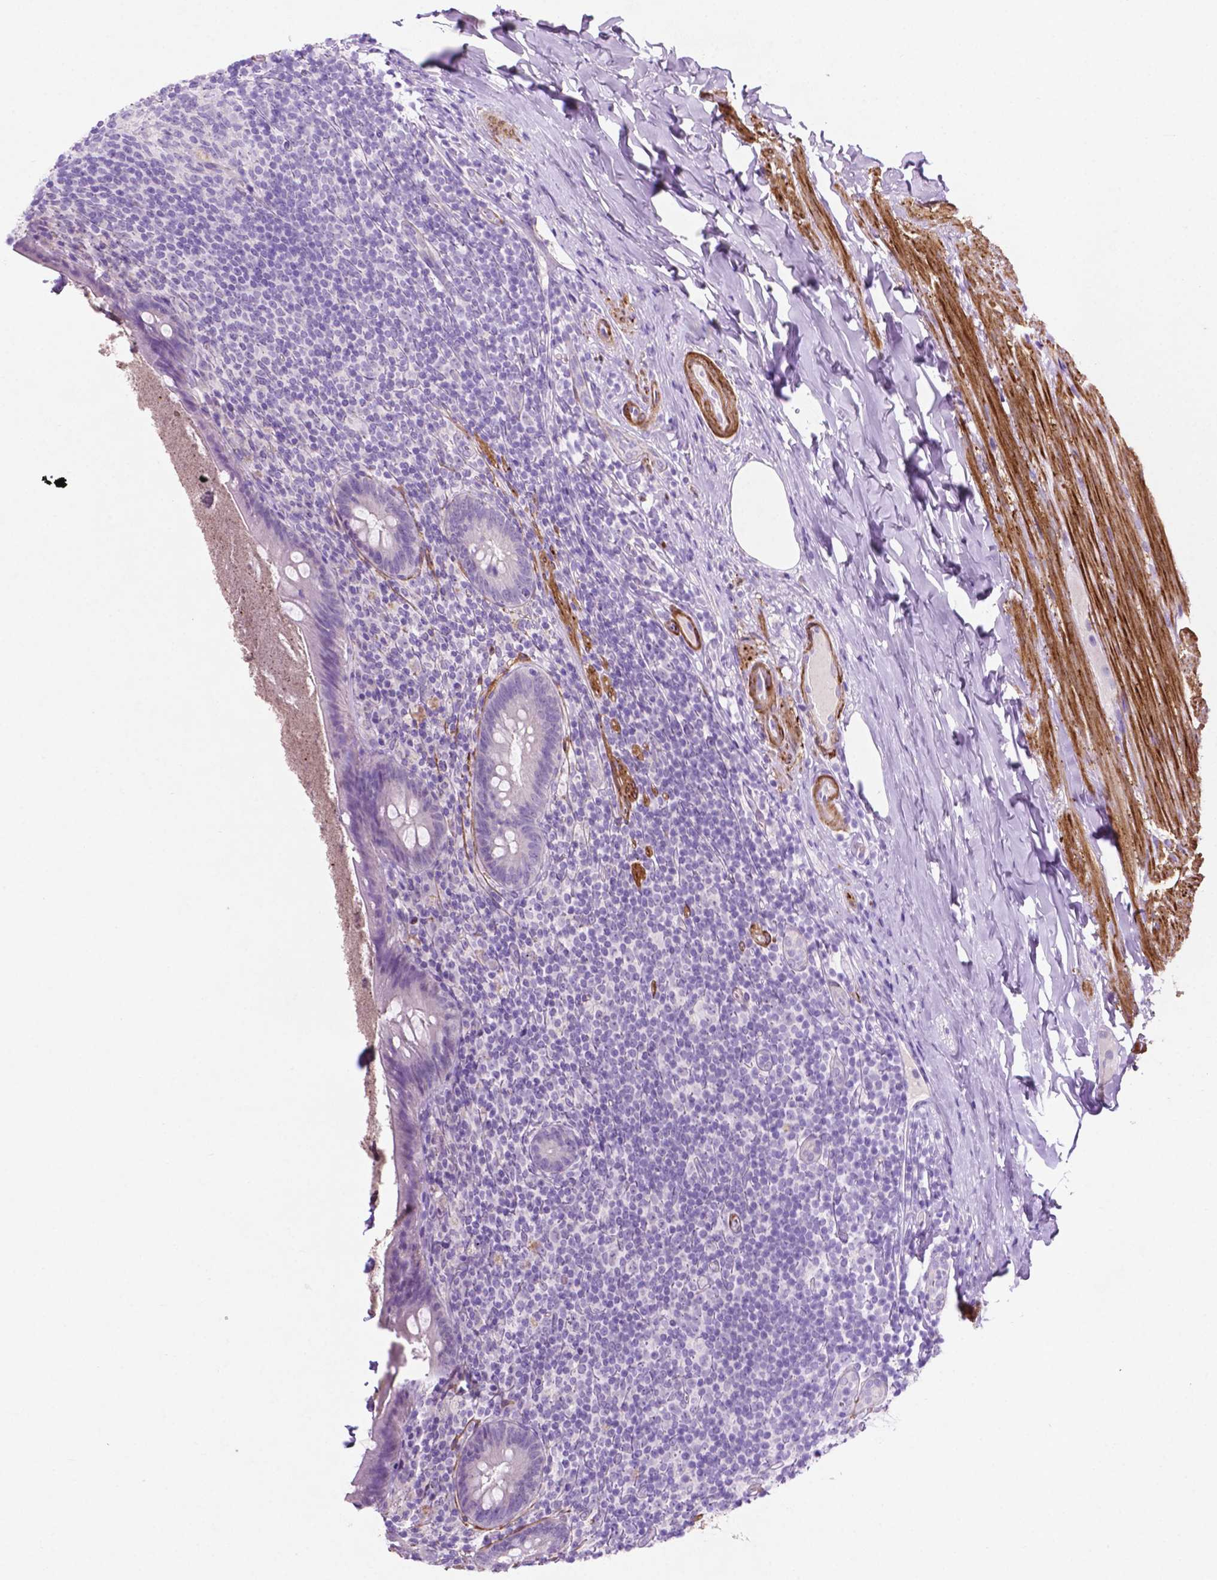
{"staining": {"intensity": "negative", "quantity": "none", "location": "none"}, "tissue": "appendix", "cell_type": "Glandular cells", "image_type": "normal", "snomed": [{"axis": "morphology", "description": "Normal tissue, NOS"}, {"axis": "topography", "description": "Appendix"}], "caption": "Human appendix stained for a protein using IHC shows no expression in glandular cells.", "gene": "ASPG", "patient": {"sex": "male", "age": 47}}